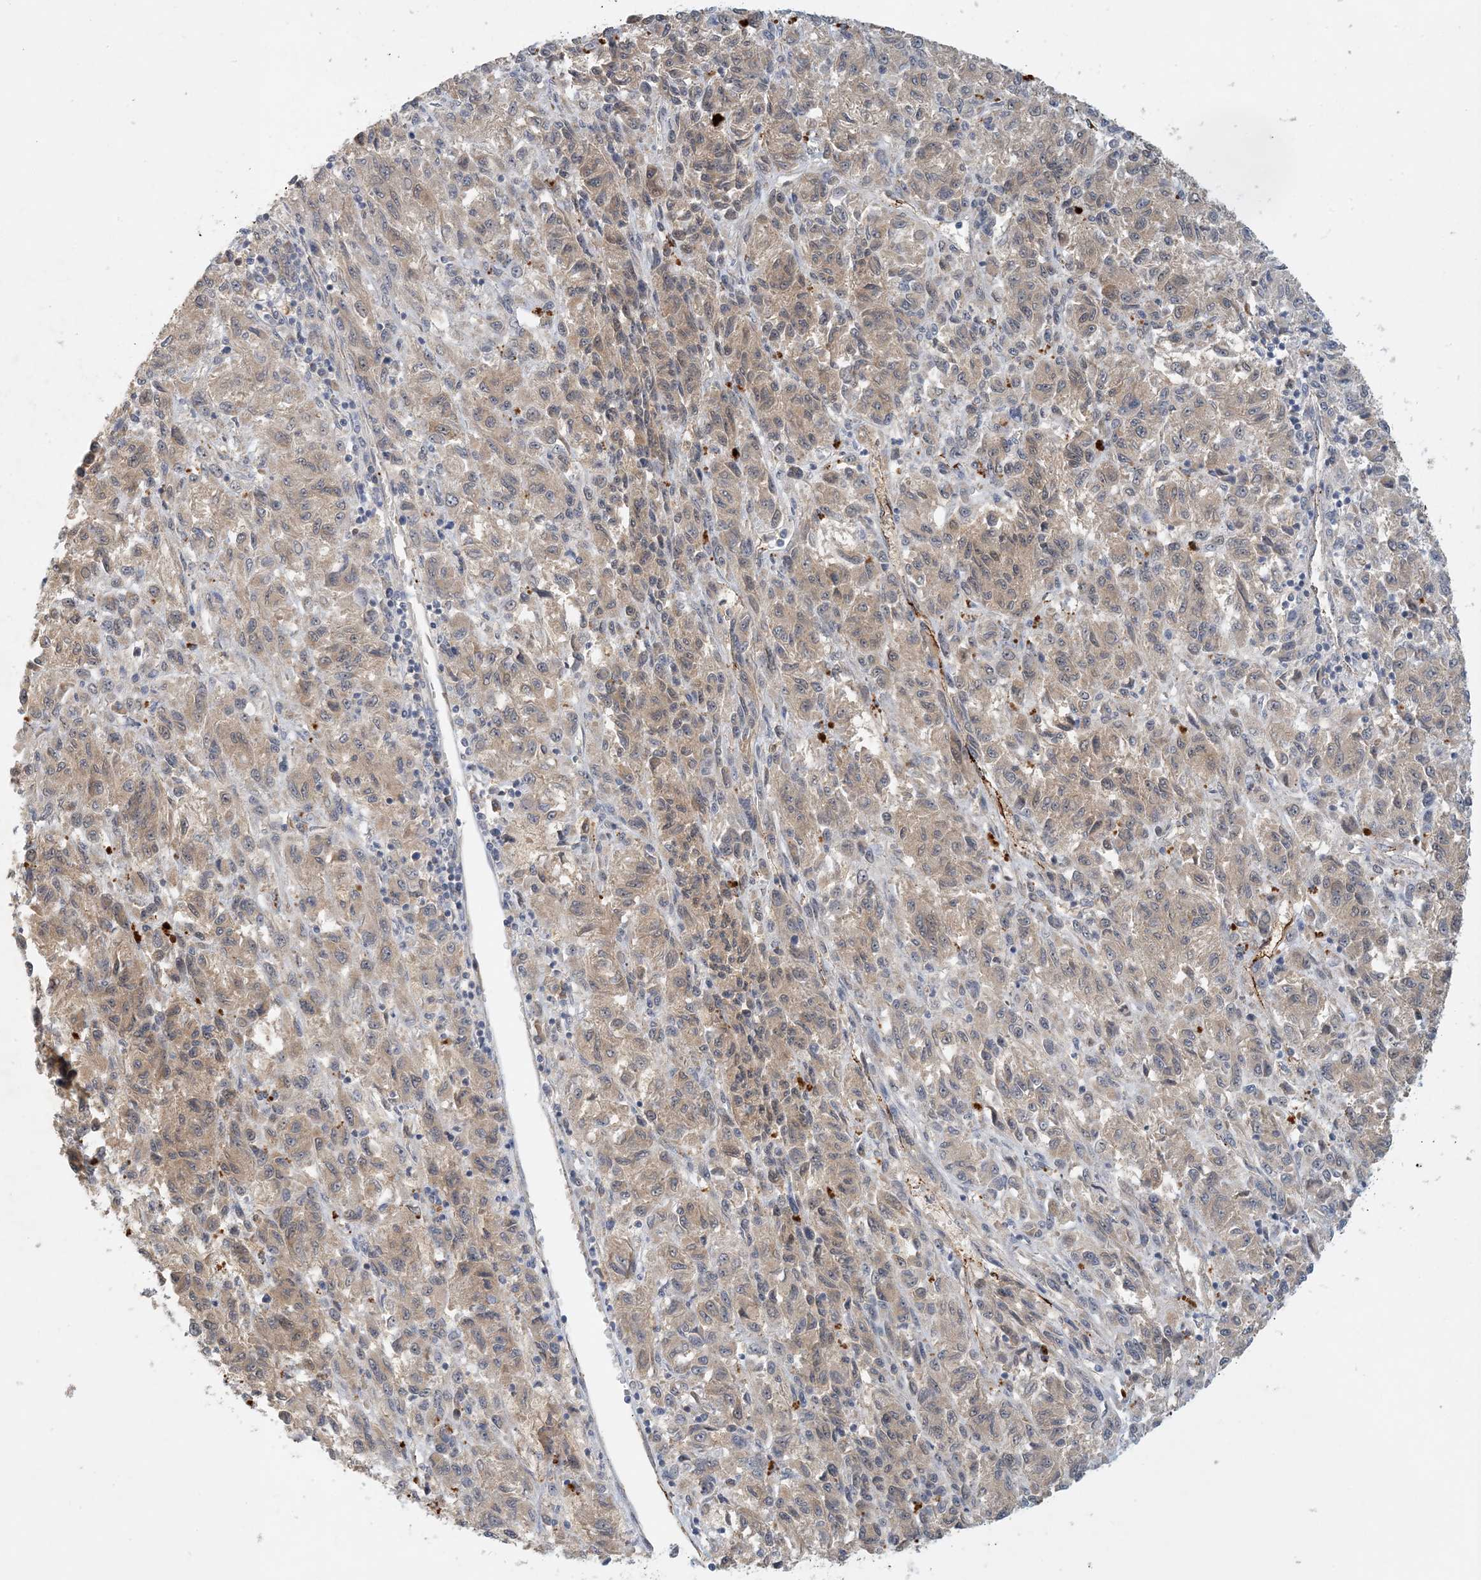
{"staining": {"intensity": "weak", "quantity": ">75%", "location": "cytoplasmic/membranous,nuclear"}, "tissue": "melanoma", "cell_type": "Tumor cells", "image_type": "cancer", "snomed": [{"axis": "morphology", "description": "Malignant melanoma, Metastatic site"}, {"axis": "topography", "description": "Lung"}], "caption": "Malignant melanoma (metastatic site) stained with immunohistochemistry exhibits weak cytoplasmic/membranous and nuclear staining in approximately >75% of tumor cells. The staining was performed using DAB (3,3'-diaminobenzidine), with brown indicating positive protein expression. Nuclei are stained blue with hematoxylin.", "gene": "ZBTB3", "patient": {"sex": "male", "age": 64}}